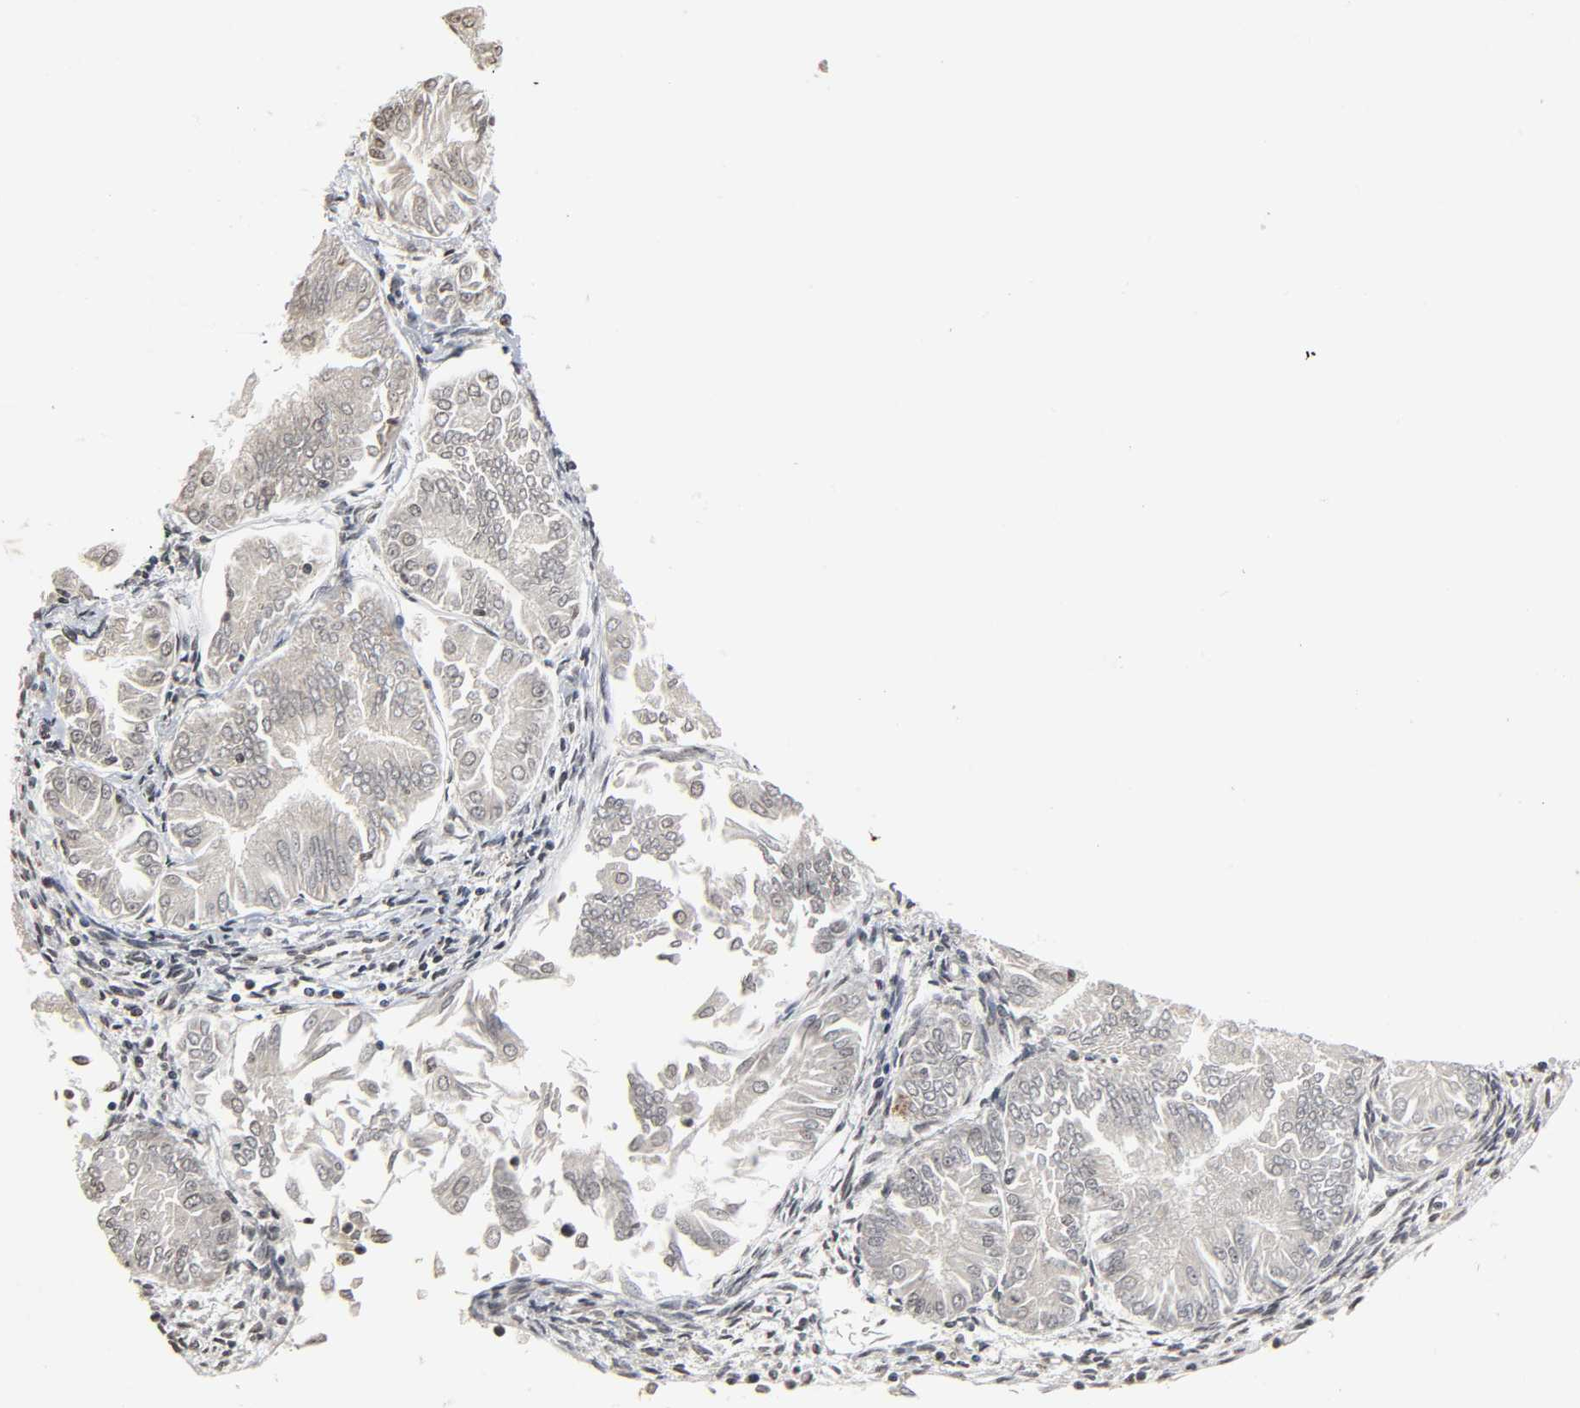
{"staining": {"intensity": "weak", "quantity": "<25%", "location": "nuclear"}, "tissue": "endometrial cancer", "cell_type": "Tumor cells", "image_type": "cancer", "snomed": [{"axis": "morphology", "description": "Adenocarcinoma, NOS"}, {"axis": "topography", "description": "Endometrium"}], "caption": "DAB (3,3'-diaminobenzidine) immunohistochemical staining of human endometrial adenocarcinoma shows no significant staining in tumor cells.", "gene": "XRCC1", "patient": {"sex": "female", "age": 53}}